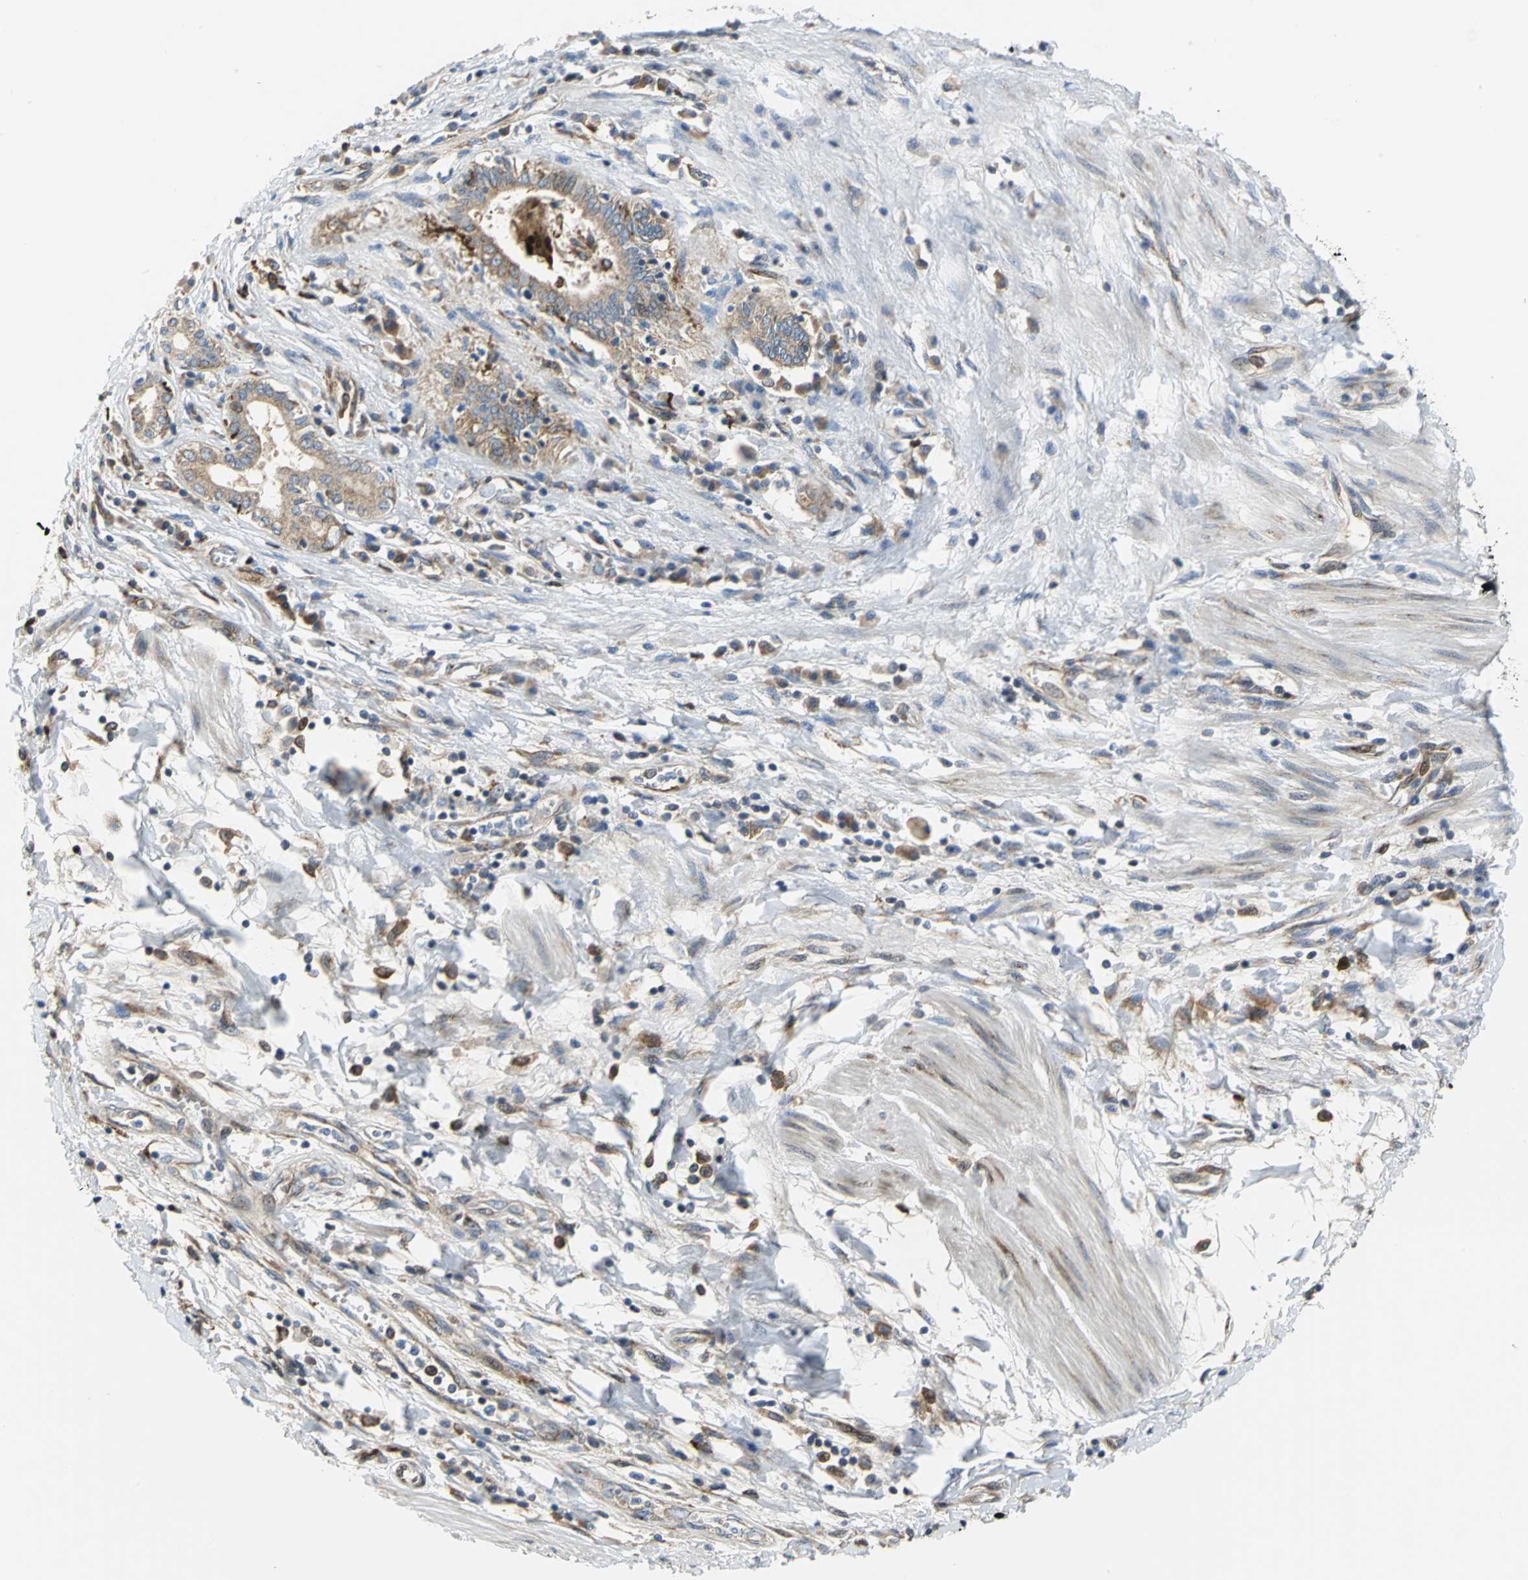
{"staining": {"intensity": "moderate", "quantity": ">75%", "location": "cytoplasmic/membranous"}, "tissue": "pancreatic cancer", "cell_type": "Tumor cells", "image_type": "cancer", "snomed": [{"axis": "morphology", "description": "Adenocarcinoma, NOS"}, {"axis": "topography", "description": "Pancreas"}], "caption": "The micrograph displays staining of pancreatic cancer, revealing moderate cytoplasmic/membranous protein staining (brown color) within tumor cells. (DAB (3,3'-diaminobenzidine) = brown stain, brightfield microscopy at high magnification).", "gene": "YBX1", "patient": {"sex": "female", "age": 48}}